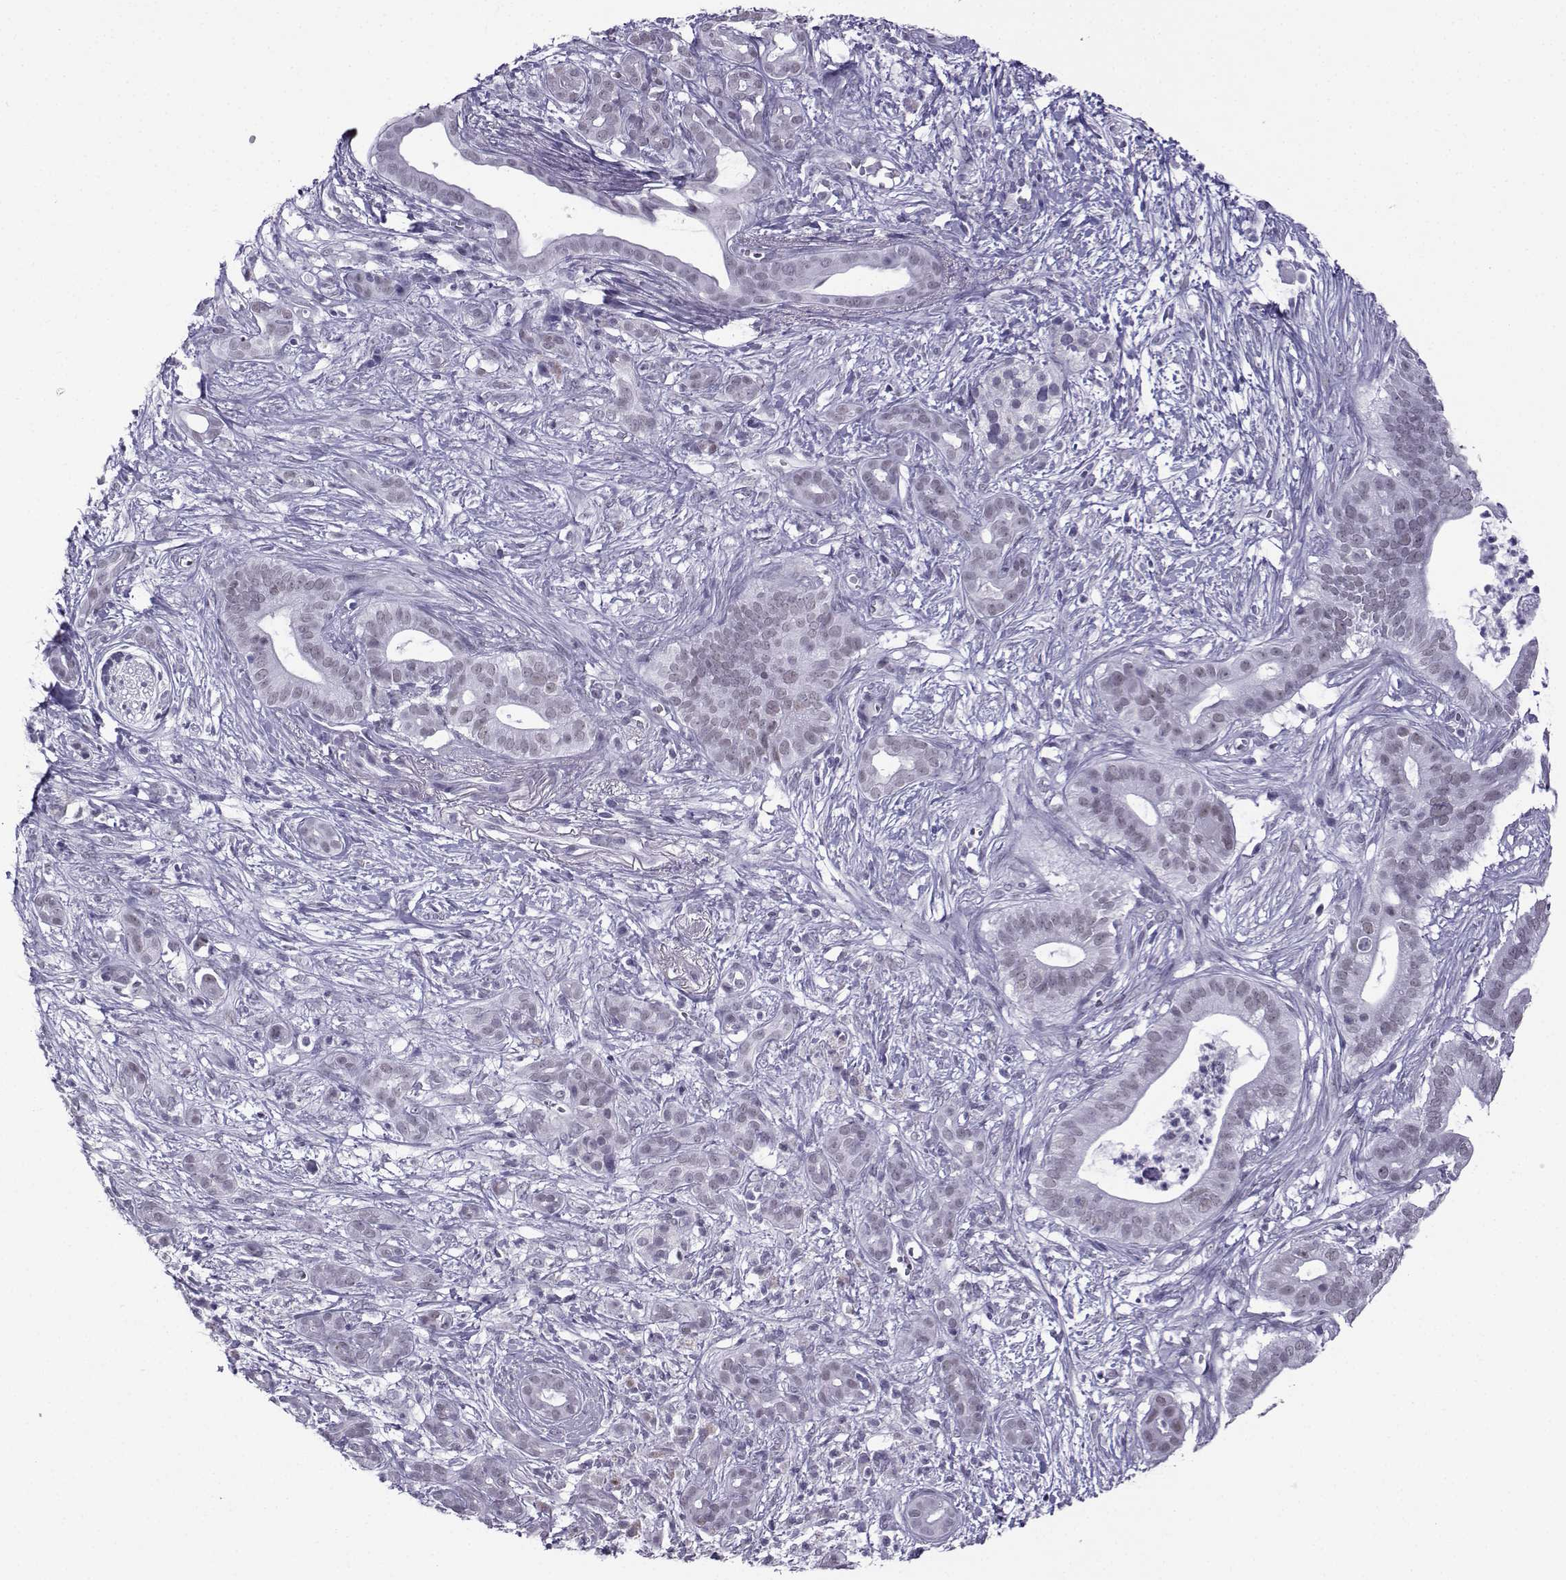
{"staining": {"intensity": "weak", "quantity": "<25%", "location": "nuclear"}, "tissue": "pancreatic cancer", "cell_type": "Tumor cells", "image_type": "cancer", "snomed": [{"axis": "morphology", "description": "Adenocarcinoma, NOS"}, {"axis": "topography", "description": "Pancreas"}], "caption": "There is no significant staining in tumor cells of pancreatic adenocarcinoma.", "gene": "LORICRIN", "patient": {"sex": "male", "age": 61}}